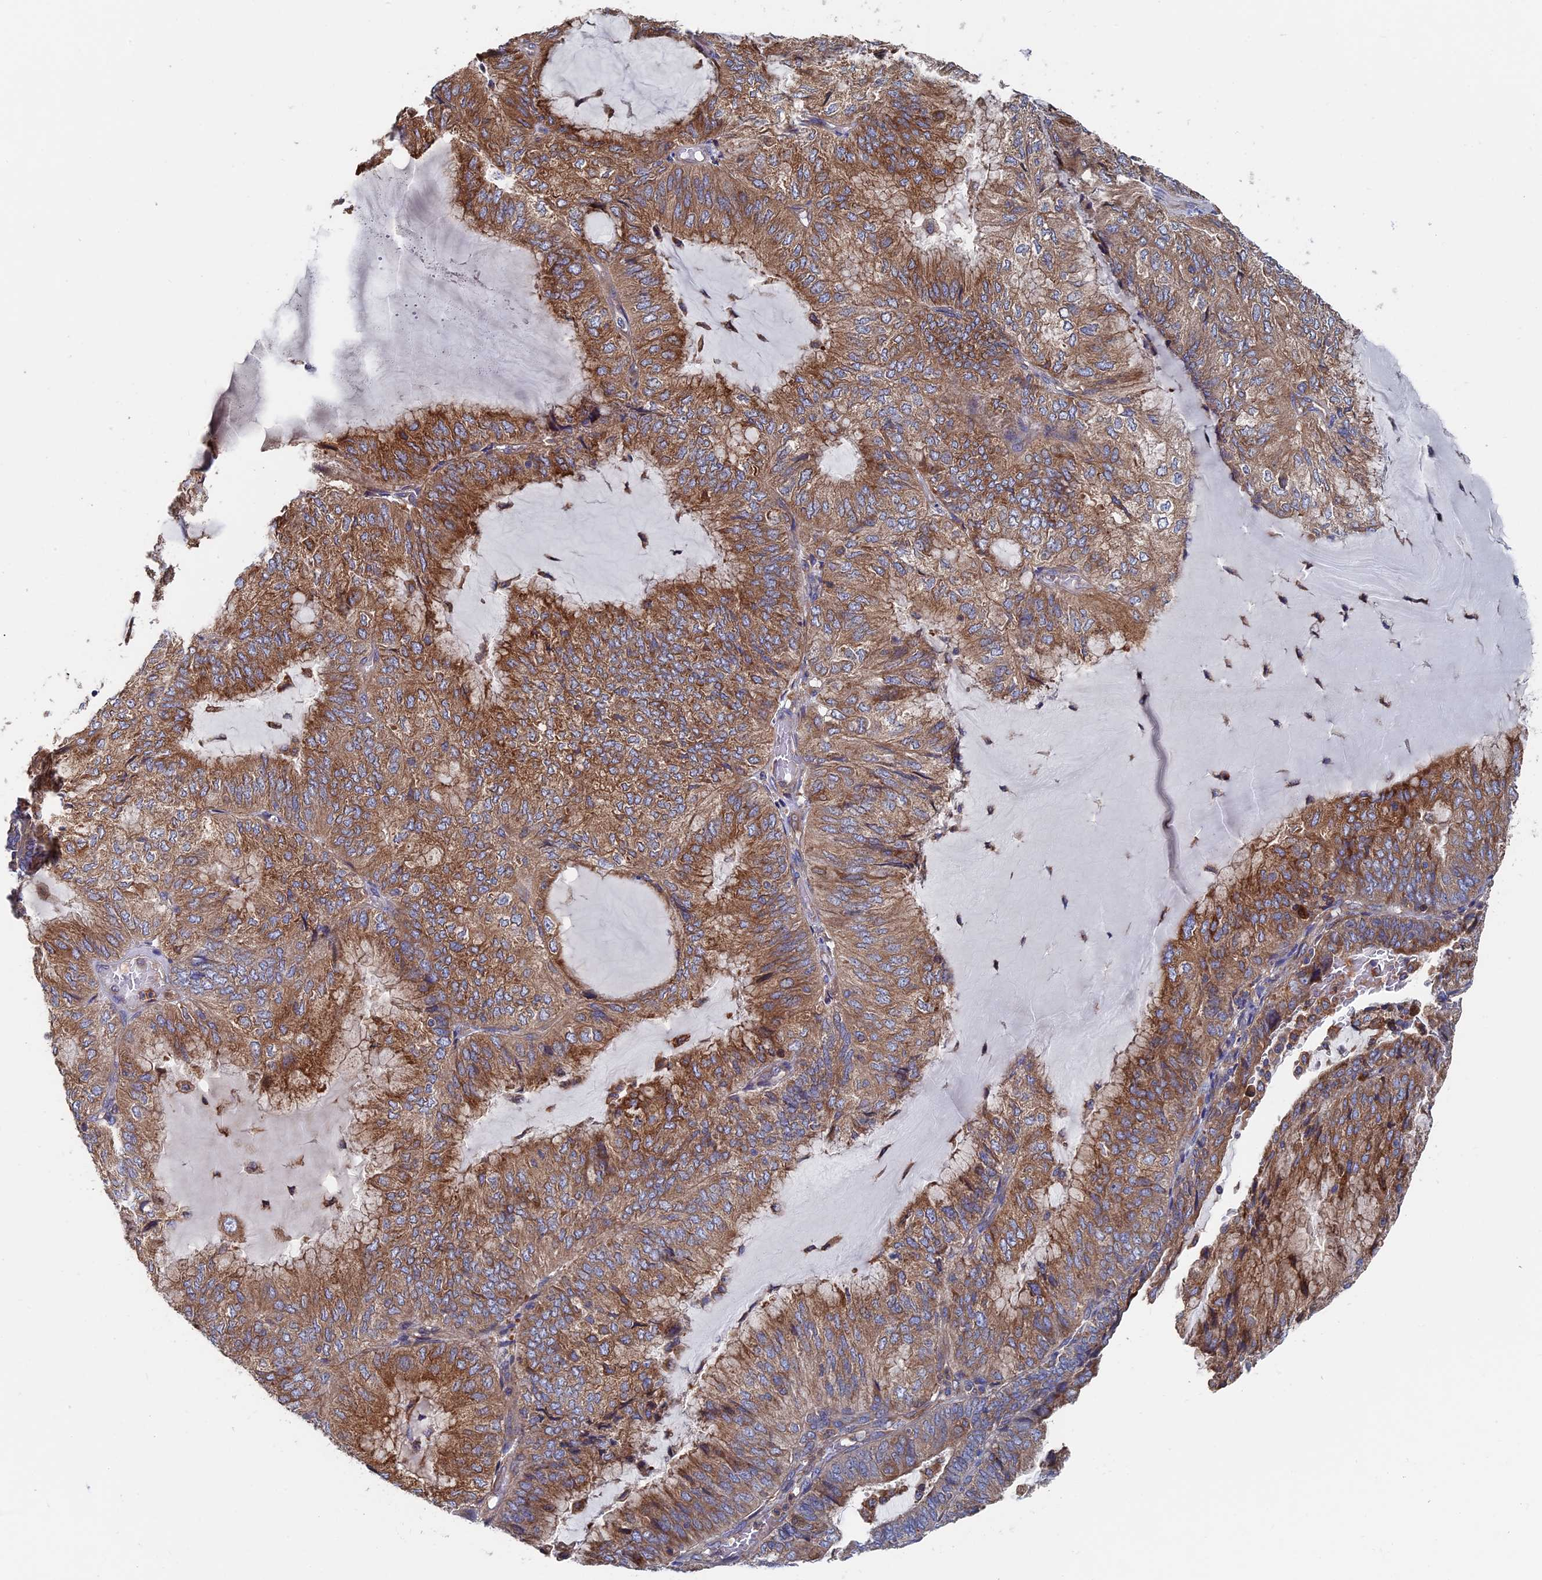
{"staining": {"intensity": "moderate", "quantity": ">75%", "location": "cytoplasmic/membranous"}, "tissue": "endometrial cancer", "cell_type": "Tumor cells", "image_type": "cancer", "snomed": [{"axis": "morphology", "description": "Adenocarcinoma, NOS"}, {"axis": "topography", "description": "Endometrium"}], "caption": "There is medium levels of moderate cytoplasmic/membranous positivity in tumor cells of adenocarcinoma (endometrial), as demonstrated by immunohistochemical staining (brown color).", "gene": "DNAJC3", "patient": {"sex": "female", "age": 81}}